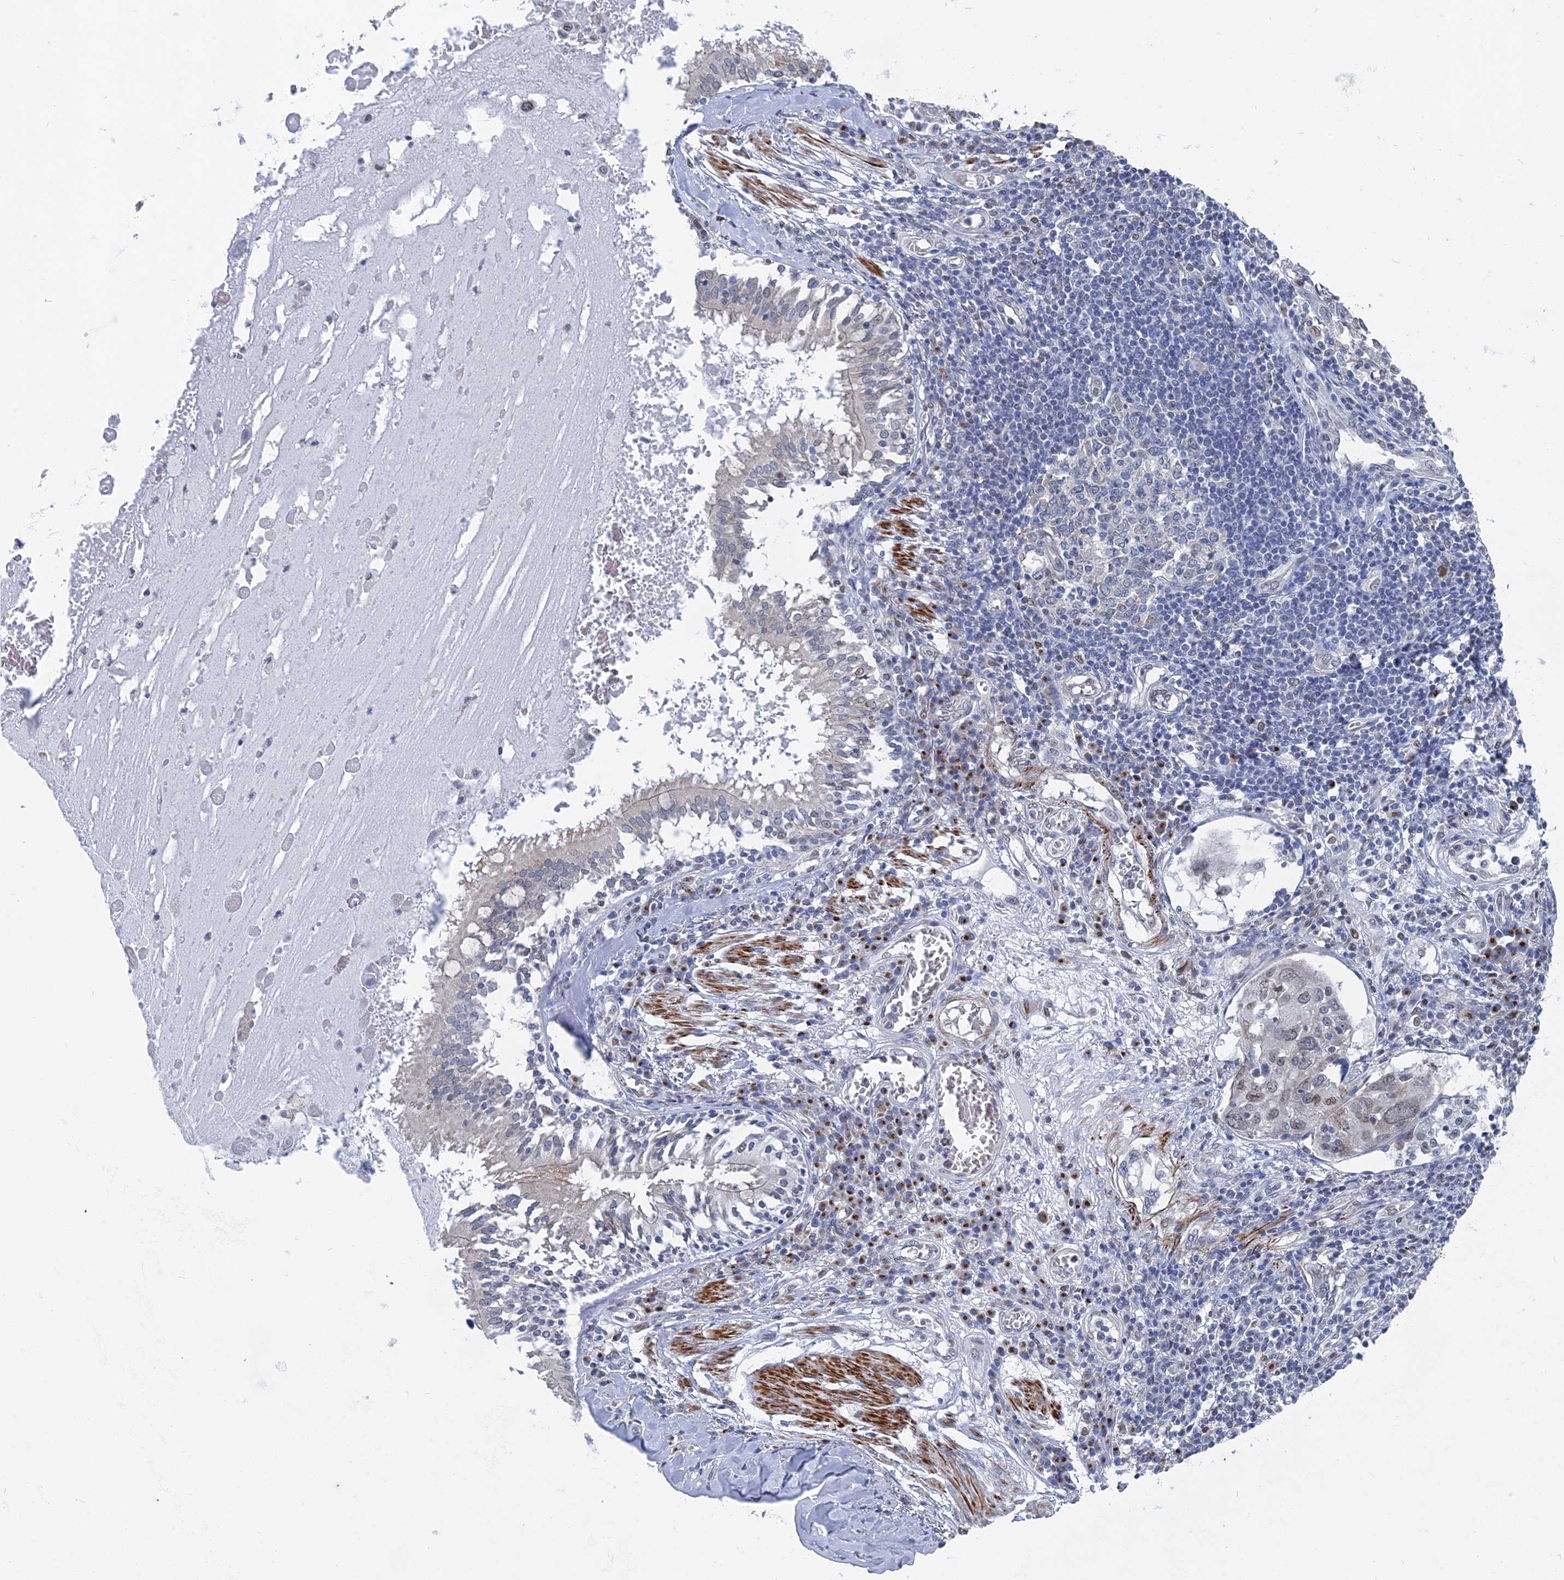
{"staining": {"intensity": "weak", "quantity": "<25%", "location": "nuclear"}, "tissue": "lung cancer", "cell_type": "Tumor cells", "image_type": "cancer", "snomed": [{"axis": "morphology", "description": "Squamous cell carcinoma, NOS"}, {"axis": "topography", "description": "Lung"}], "caption": "This is an IHC photomicrograph of lung cancer (squamous cell carcinoma). There is no positivity in tumor cells.", "gene": "MTRF1", "patient": {"sex": "male", "age": 65}}